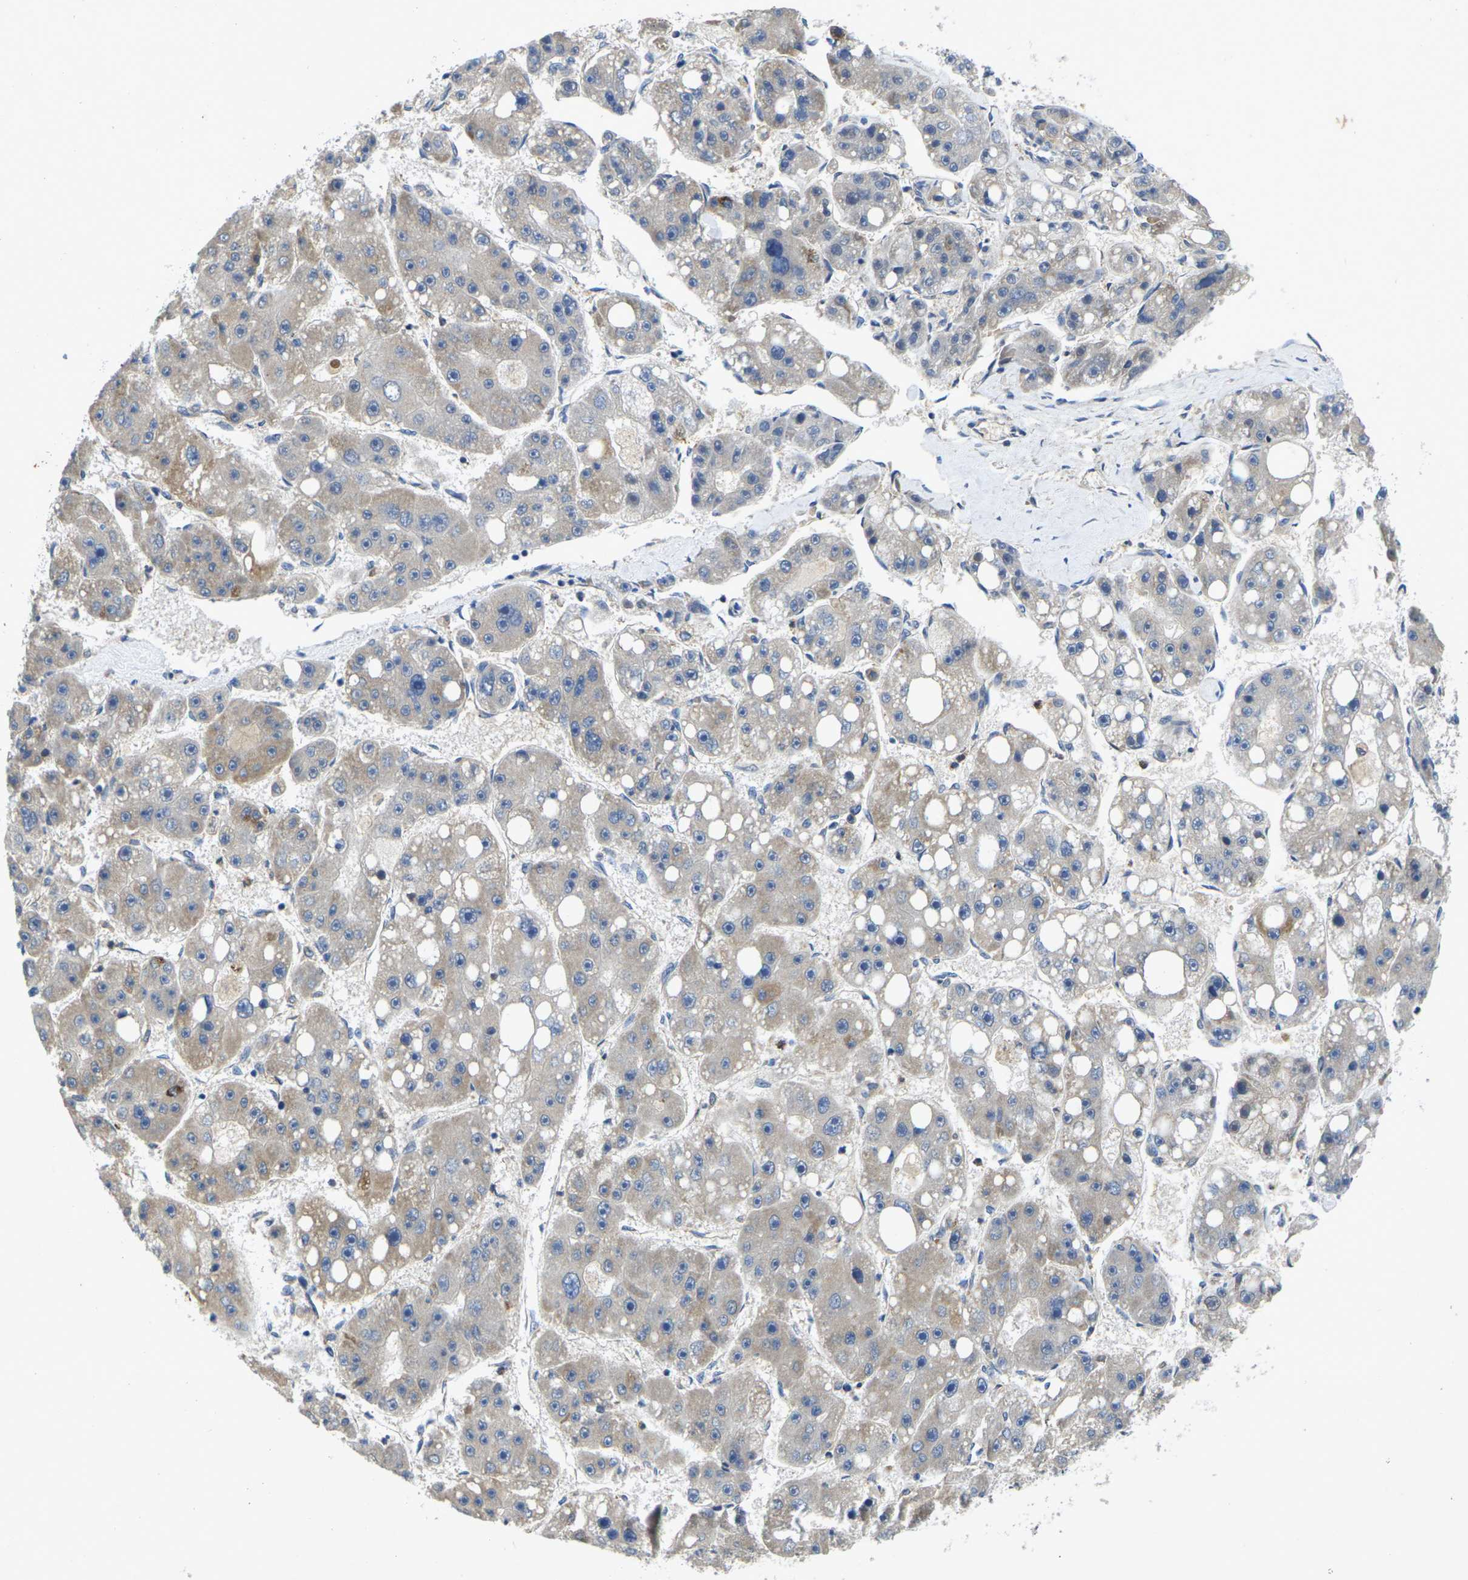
{"staining": {"intensity": "negative", "quantity": "none", "location": "none"}, "tissue": "liver cancer", "cell_type": "Tumor cells", "image_type": "cancer", "snomed": [{"axis": "morphology", "description": "Carcinoma, Hepatocellular, NOS"}, {"axis": "topography", "description": "Liver"}], "caption": "Immunohistochemical staining of human liver hepatocellular carcinoma displays no significant expression in tumor cells.", "gene": "KIF1B", "patient": {"sex": "female", "age": 61}}